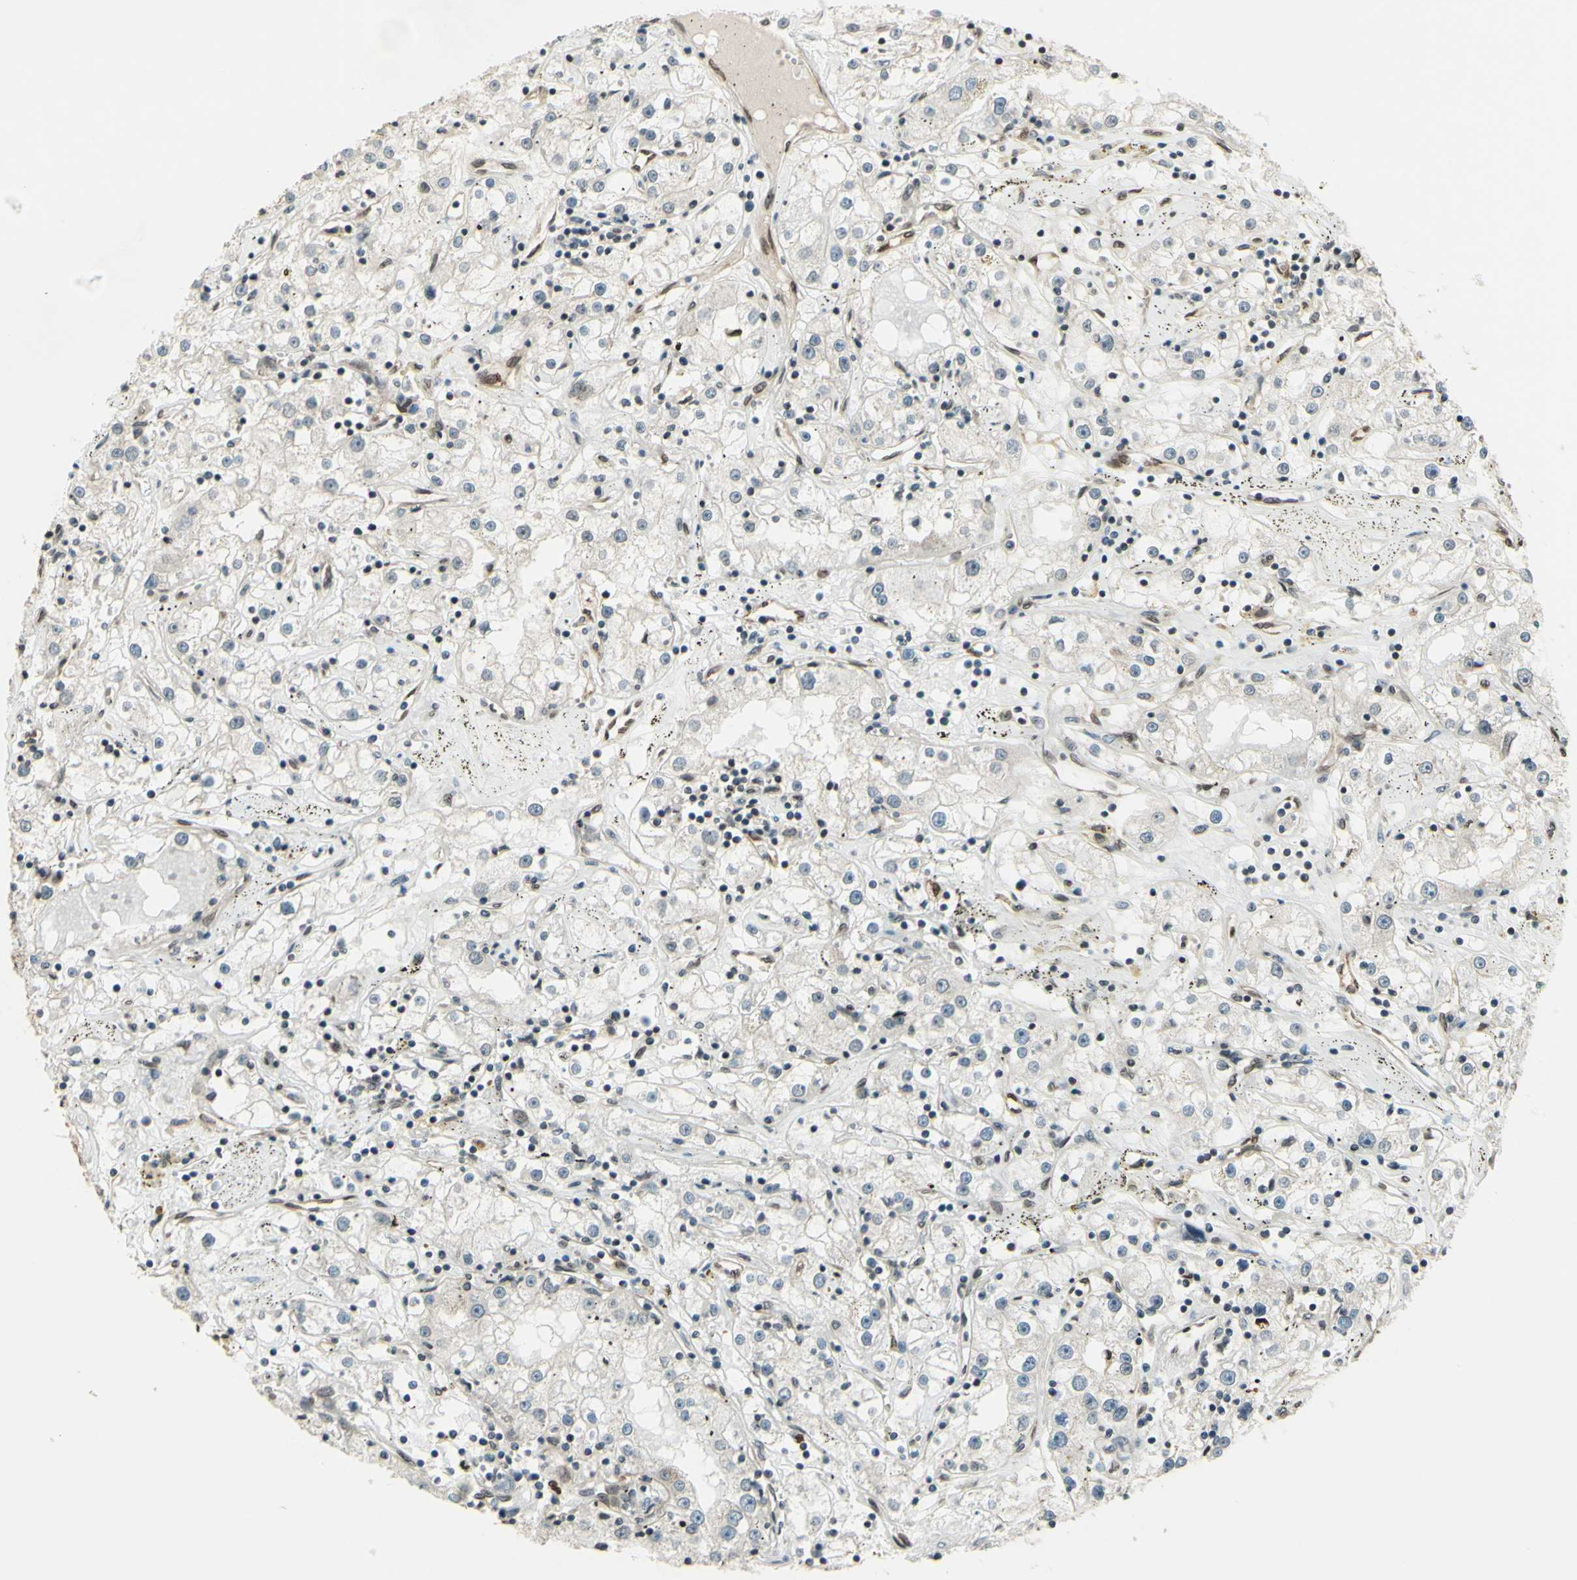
{"staining": {"intensity": "negative", "quantity": "none", "location": "none"}, "tissue": "renal cancer", "cell_type": "Tumor cells", "image_type": "cancer", "snomed": [{"axis": "morphology", "description": "Adenocarcinoma, NOS"}, {"axis": "topography", "description": "Kidney"}], "caption": "A high-resolution image shows IHC staining of adenocarcinoma (renal), which displays no significant staining in tumor cells.", "gene": "MLF2", "patient": {"sex": "male", "age": 56}}